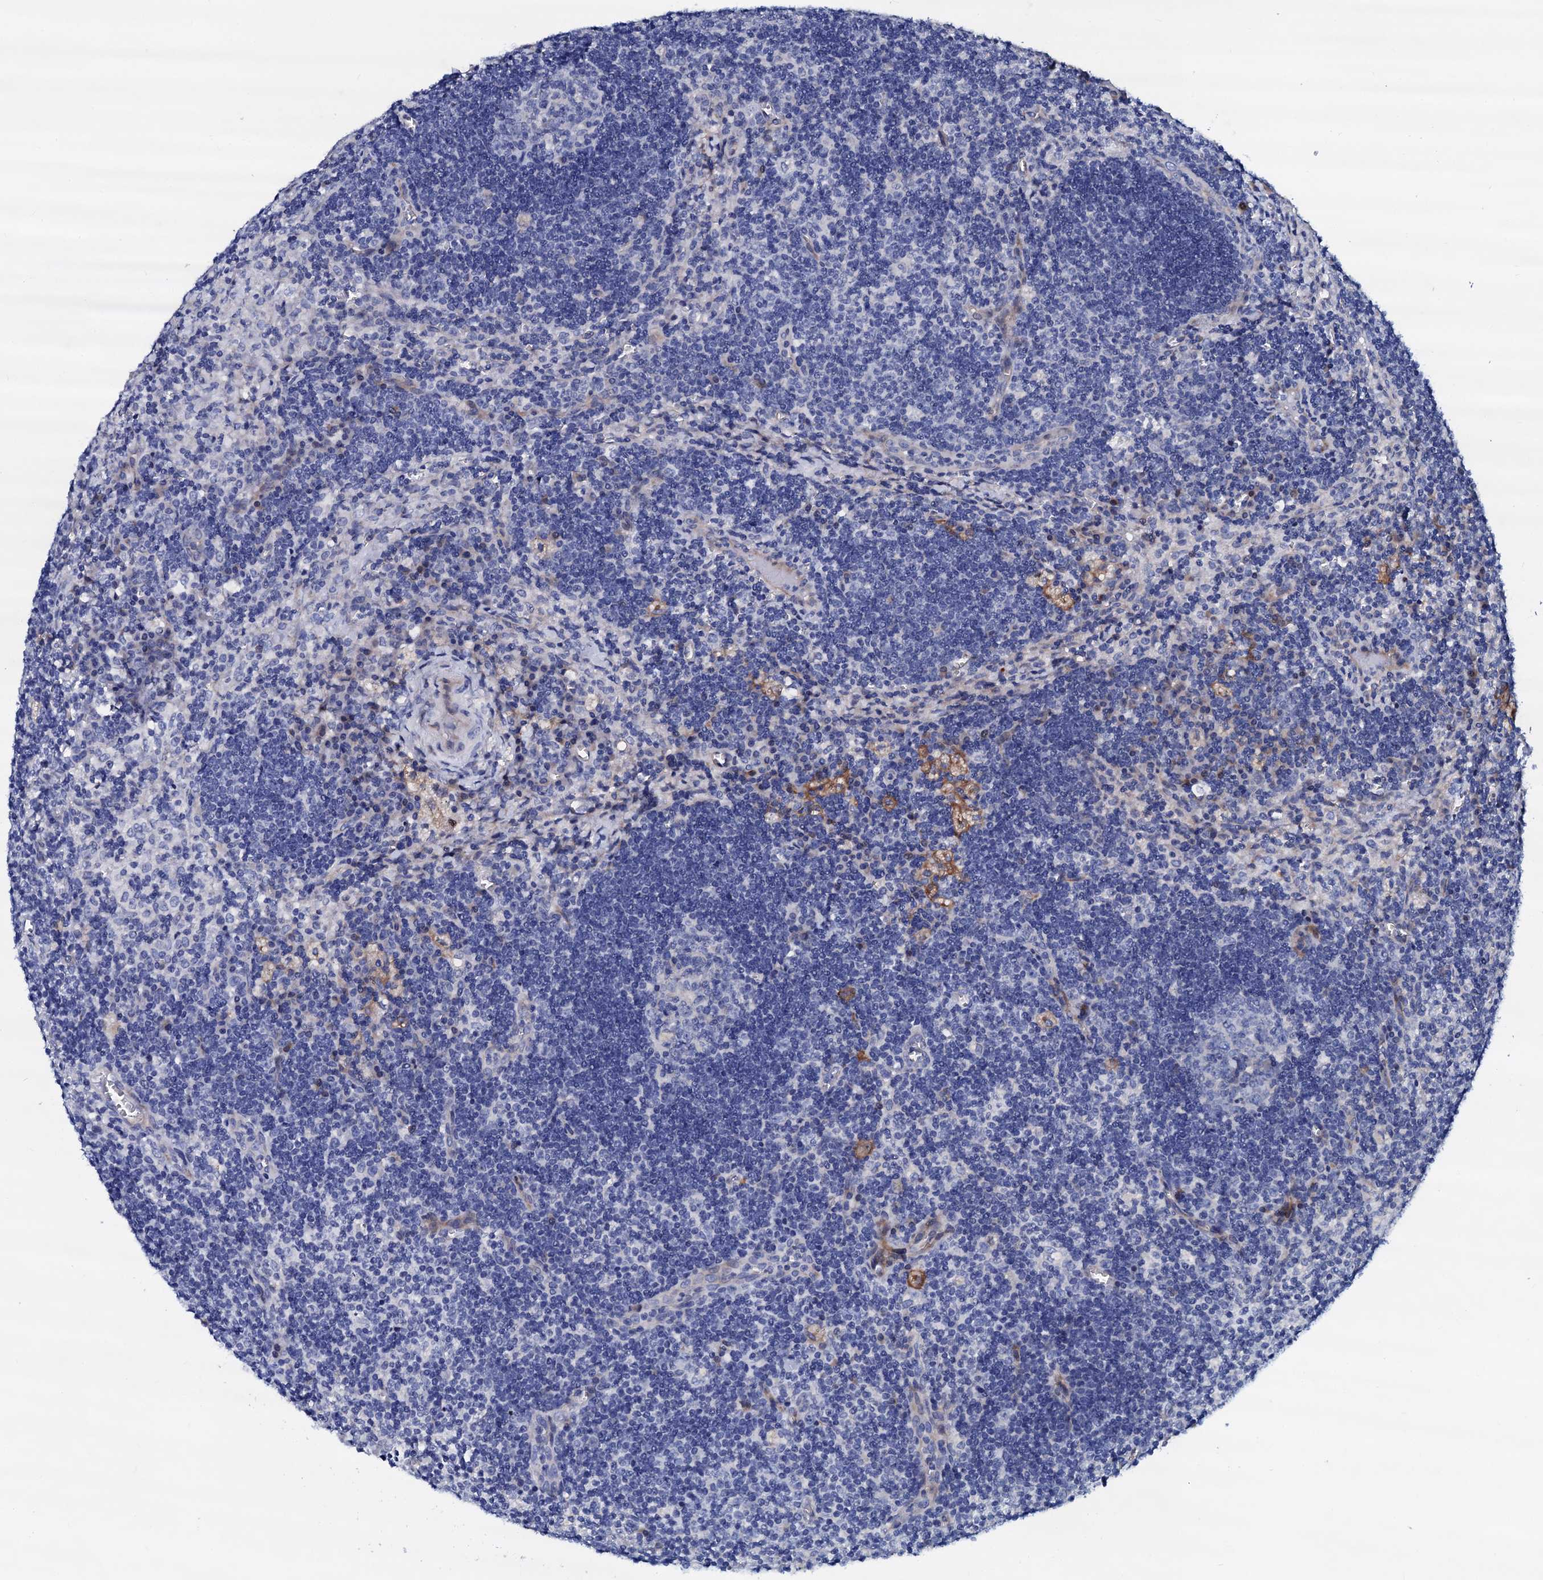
{"staining": {"intensity": "negative", "quantity": "none", "location": "none"}, "tissue": "lymph node", "cell_type": "Germinal center cells", "image_type": "normal", "snomed": [{"axis": "morphology", "description": "Normal tissue, NOS"}, {"axis": "topography", "description": "Lymph node"}], "caption": "Micrograph shows no significant protein staining in germinal center cells of unremarkable lymph node. (DAB immunohistochemistry (IHC) with hematoxylin counter stain).", "gene": "TRDN", "patient": {"sex": "male", "age": 58}}